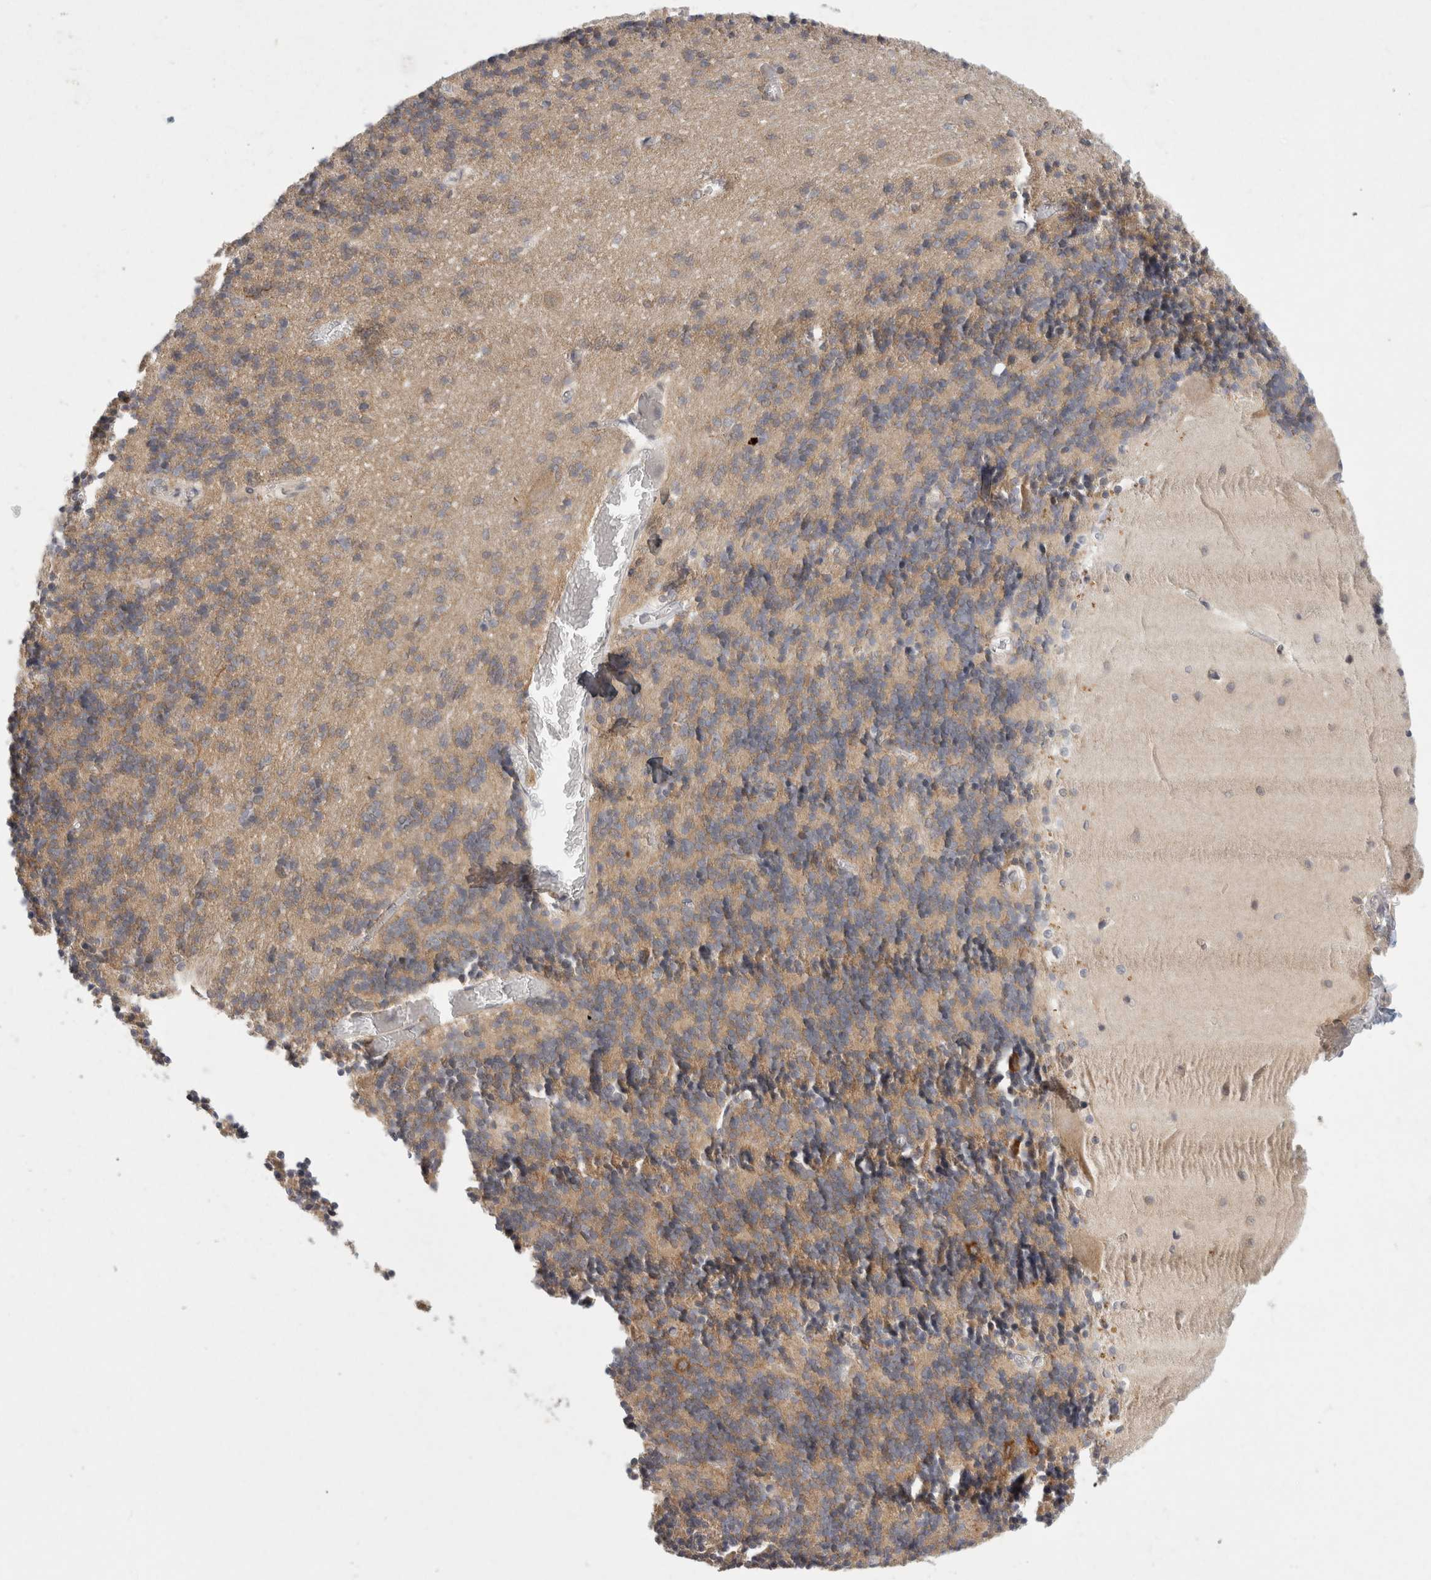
{"staining": {"intensity": "weak", "quantity": "25%-75%", "location": "cytoplasmic/membranous"}, "tissue": "cerebellum", "cell_type": "Cells in granular layer", "image_type": "normal", "snomed": [{"axis": "morphology", "description": "Normal tissue, NOS"}, {"axis": "topography", "description": "Cerebellum"}], "caption": "Benign cerebellum exhibits weak cytoplasmic/membranous staining in about 25%-75% of cells in granular layer, visualized by immunohistochemistry. (brown staining indicates protein expression, while blue staining denotes nuclei).", "gene": "CHRM4", "patient": {"sex": "male", "age": 37}}